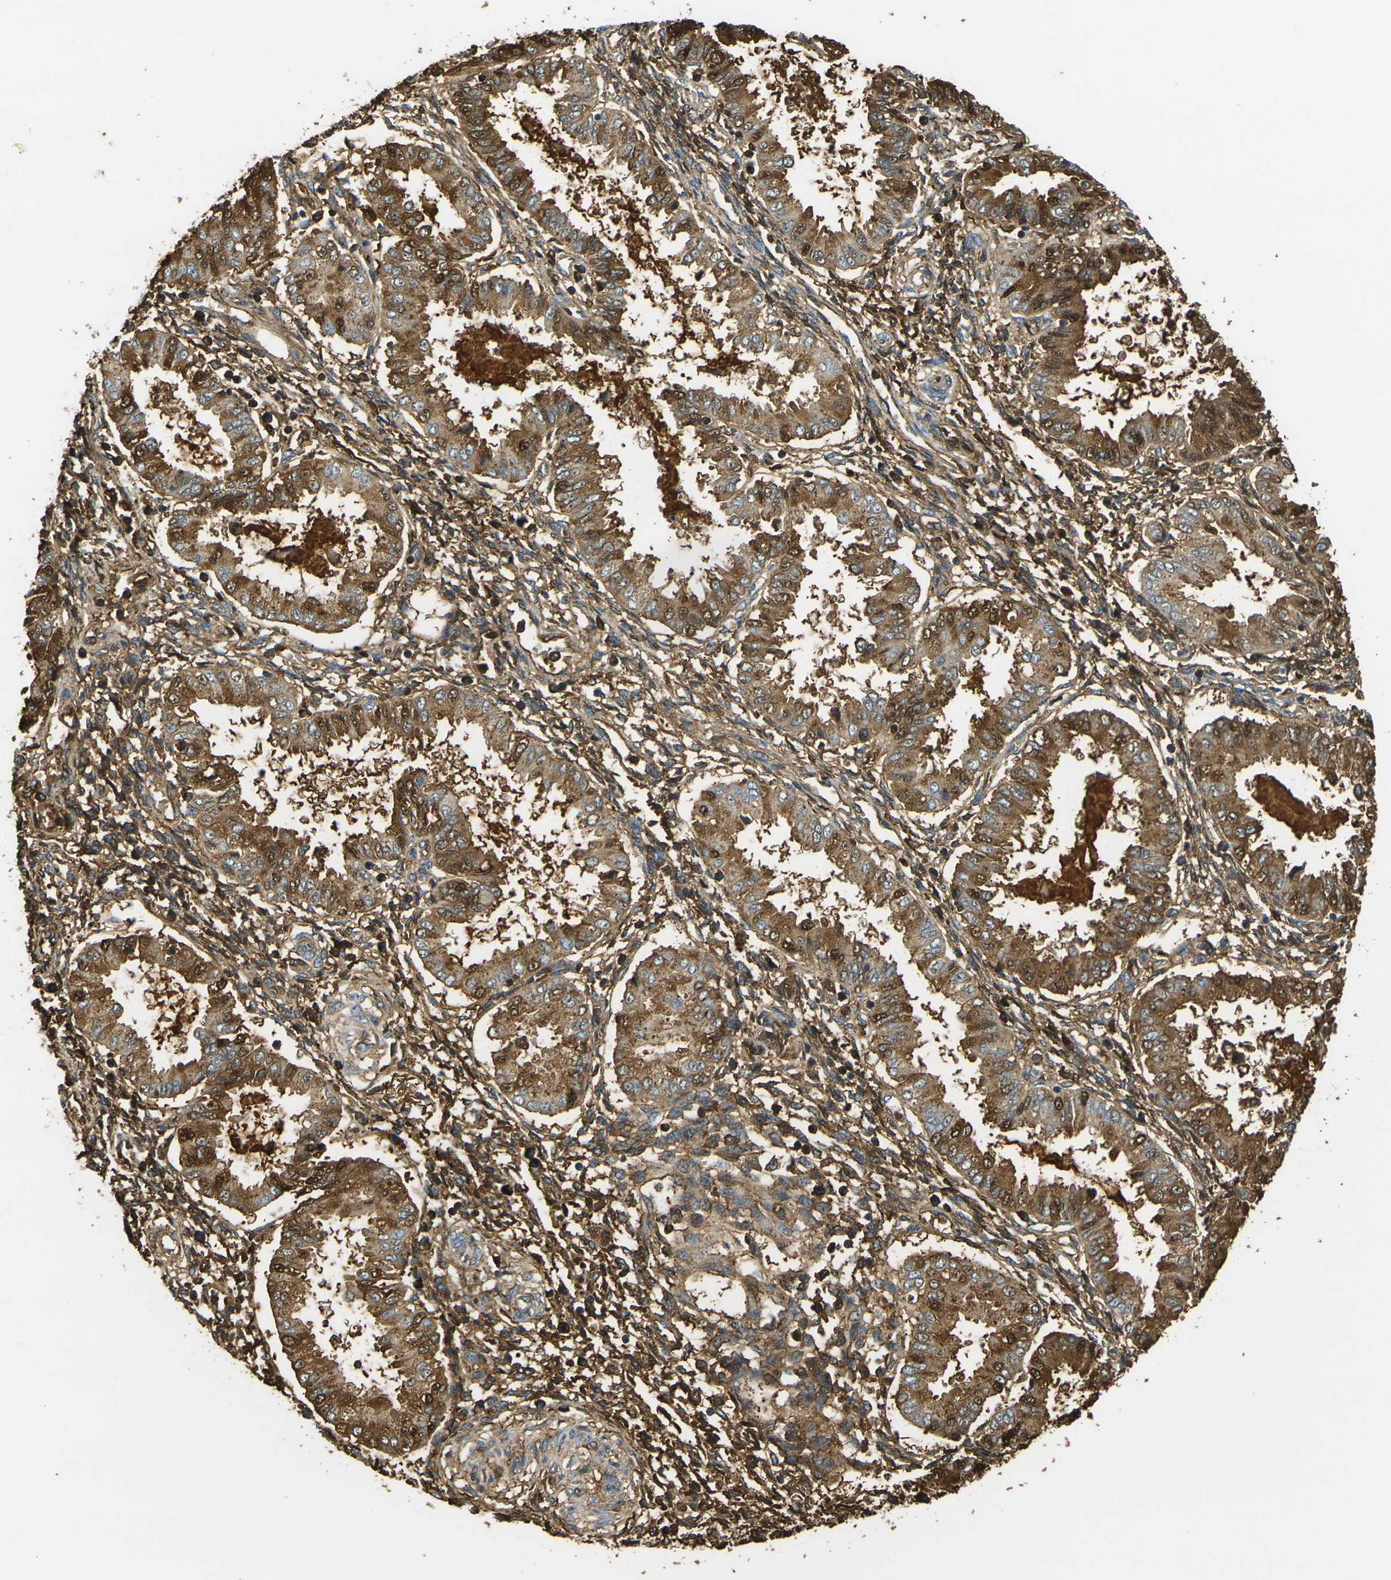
{"staining": {"intensity": "moderate", "quantity": ">75%", "location": "cytoplasmic/membranous"}, "tissue": "endometrium", "cell_type": "Cells in endometrial stroma", "image_type": "normal", "snomed": [{"axis": "morphology", "description": "Normal tissue, NOS"}, {"axis": "topography", "description": "Endometrium"}], "caption": "IHC staining of normal endometrium, which shows medium levels of moderate cytoplasmic/membranous staining in approximately >75% of cells in endometrial stroma indicating moderate cytoplasmic/membranous protein expression. The staining was performed using DAB (brown) for protein detection and nuclei were counterstained in hematoxylin (blue).", "gene": "PLCD1", "patient": {"sex": "female", "age": 33}}